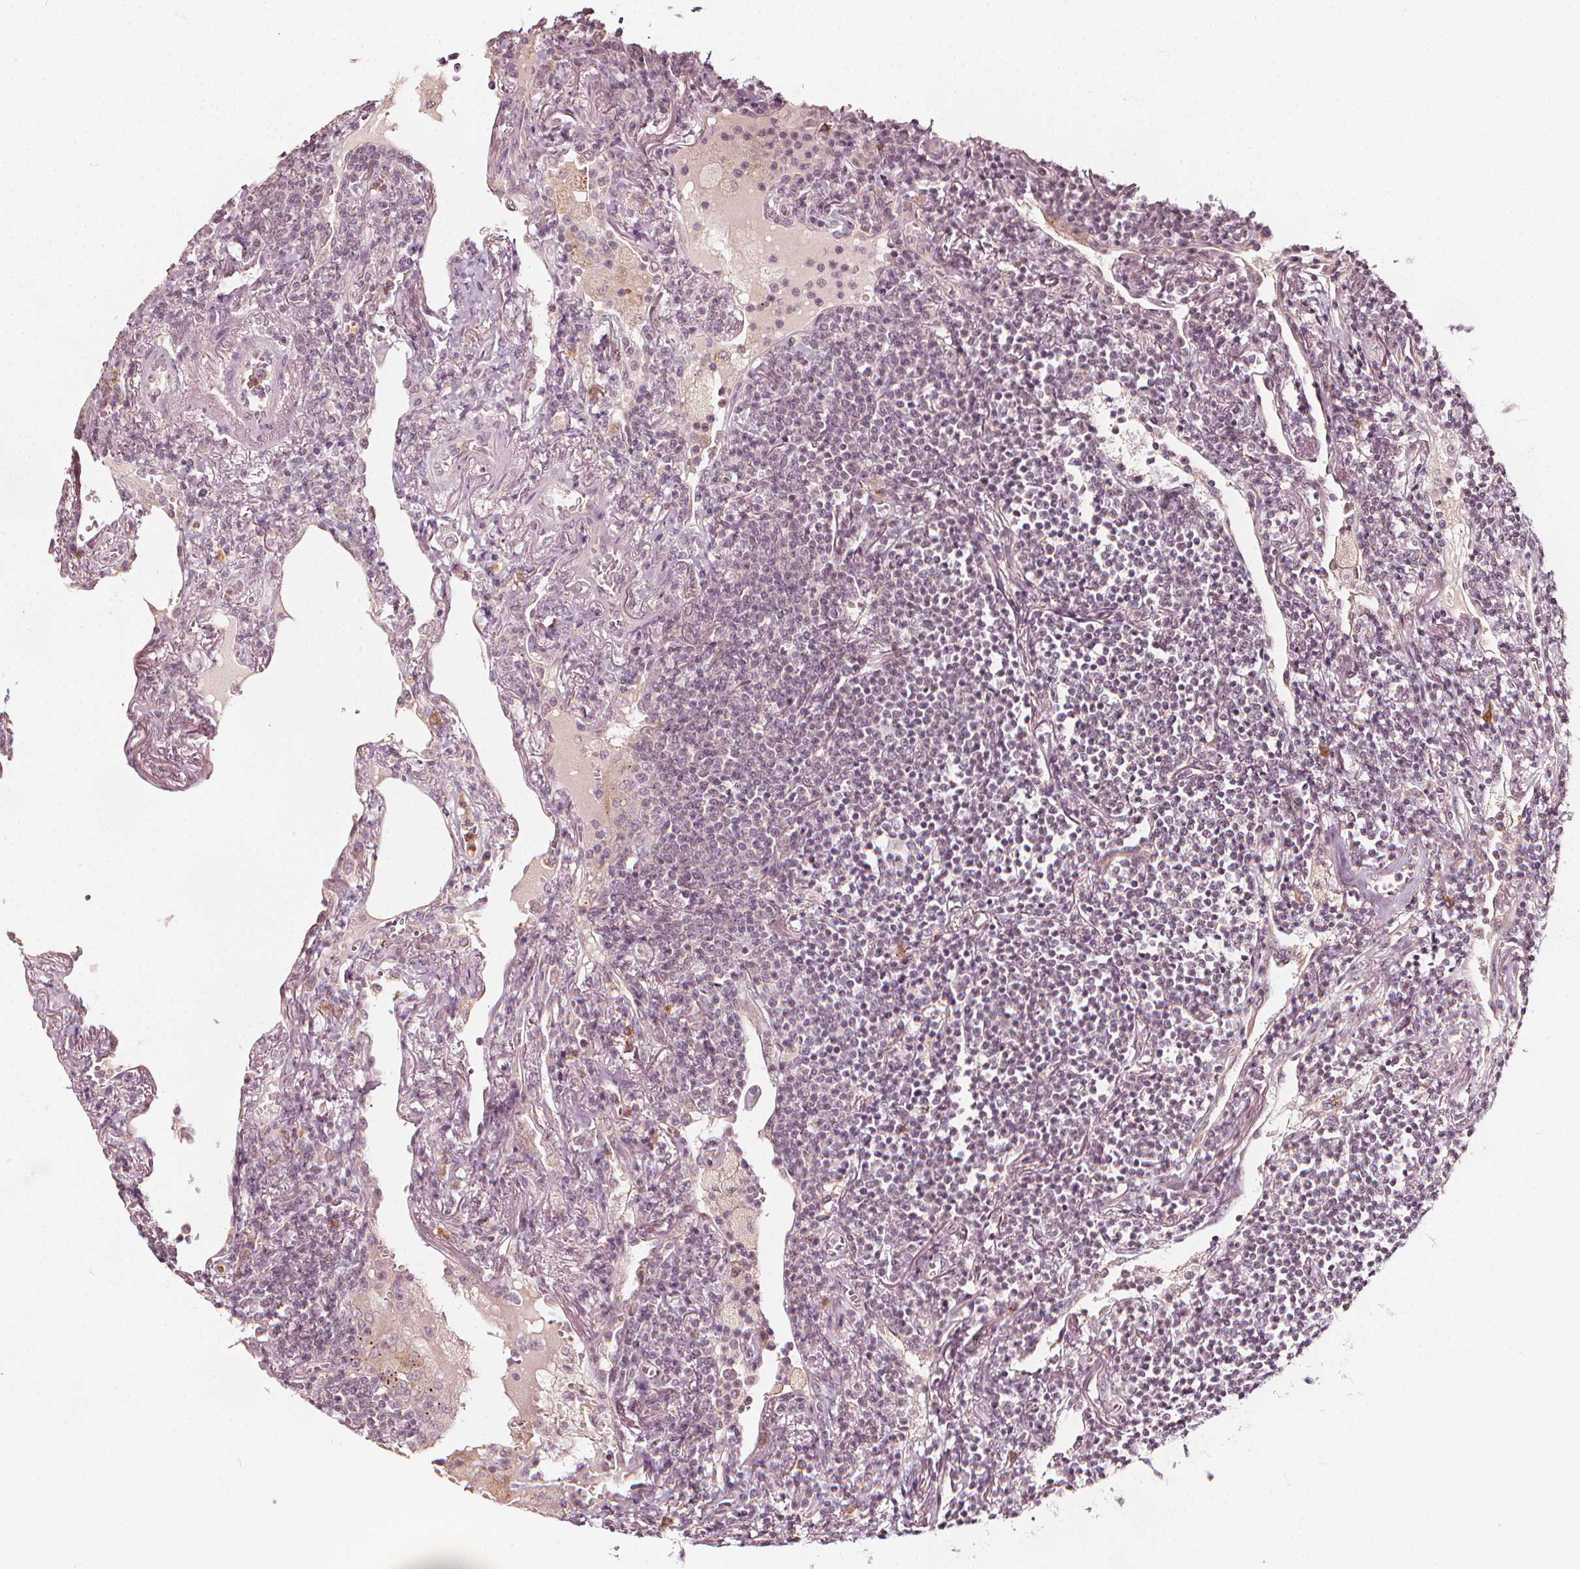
{"staining": {"intensity": "negative", "quantity": "none", "location": "none"}, "tissue": "lymphoma", "cell_type": "Tumor cells", "image_type": "cancer", "snomed": [{"axis": "morphology", "description": "Malignant lymphoma, non-Hodgkin's type, Low grade"}, {"axis": "topography", "description": "Lung"}], "caption": "Lymphoma was stained to show a protein in brown. There is no significant positivity in tumor cells. (DAB immunohistochemistry (IHC) visualized using brightfield microscopy, high magnification).", "gene": "NPC1L1", "patient": {"sex": "female", "age": 71}}